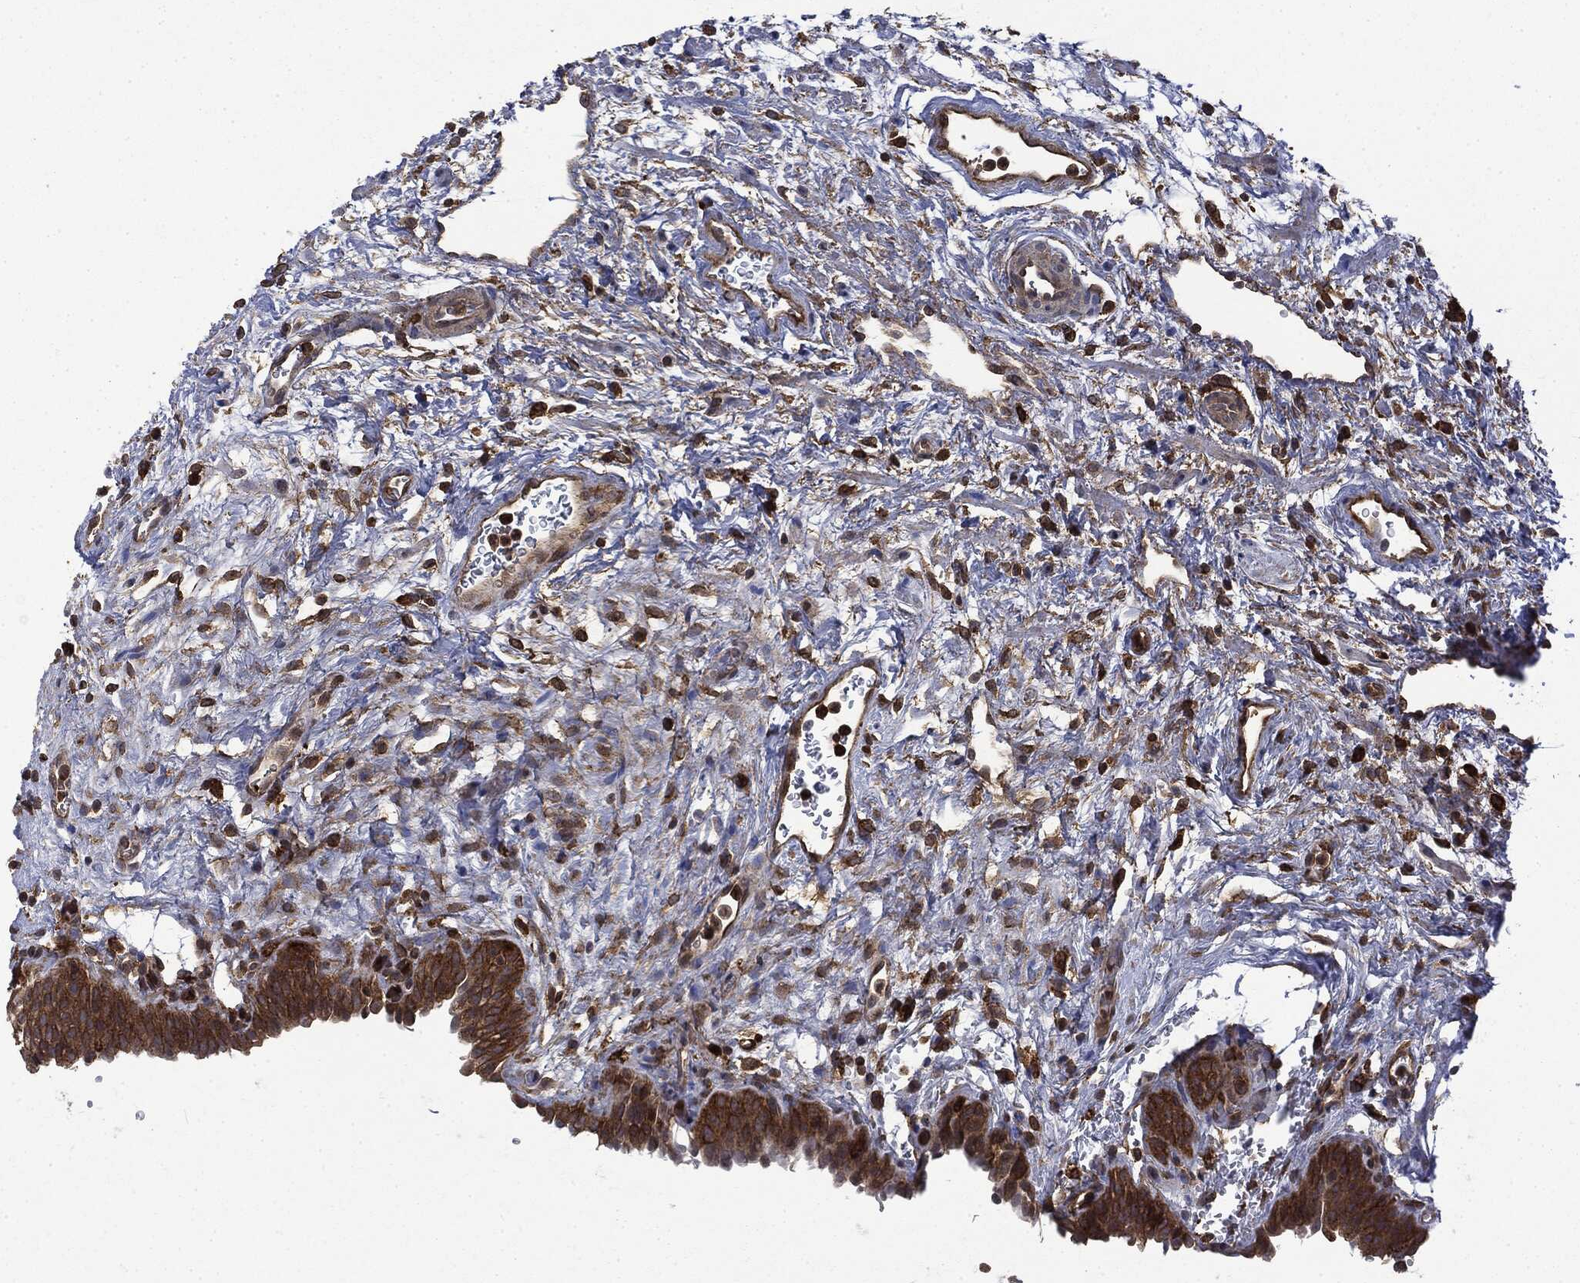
{"staining": {"intensity": "strong", "quantity": ">75%", "location": "cytoplasmic/membranous"}, "tissue": "urinary bladder", "cell_type": "Urothelial cells", "image_type": "normal", "snomed": [{"axis": "morphology", "description": "Normal tissue, NOS"}, {"axis": "topography", "description": "Urinary bladder"}], "caption": "A brown stain labels strong cytoplasmic/membranous expression of a protein in urothelial cells of normal urinary bladder. (IHC, brightfield microscopy, high magnification).", "gene": "SNX5", "patient": {"sex": "male", "age": 37}}